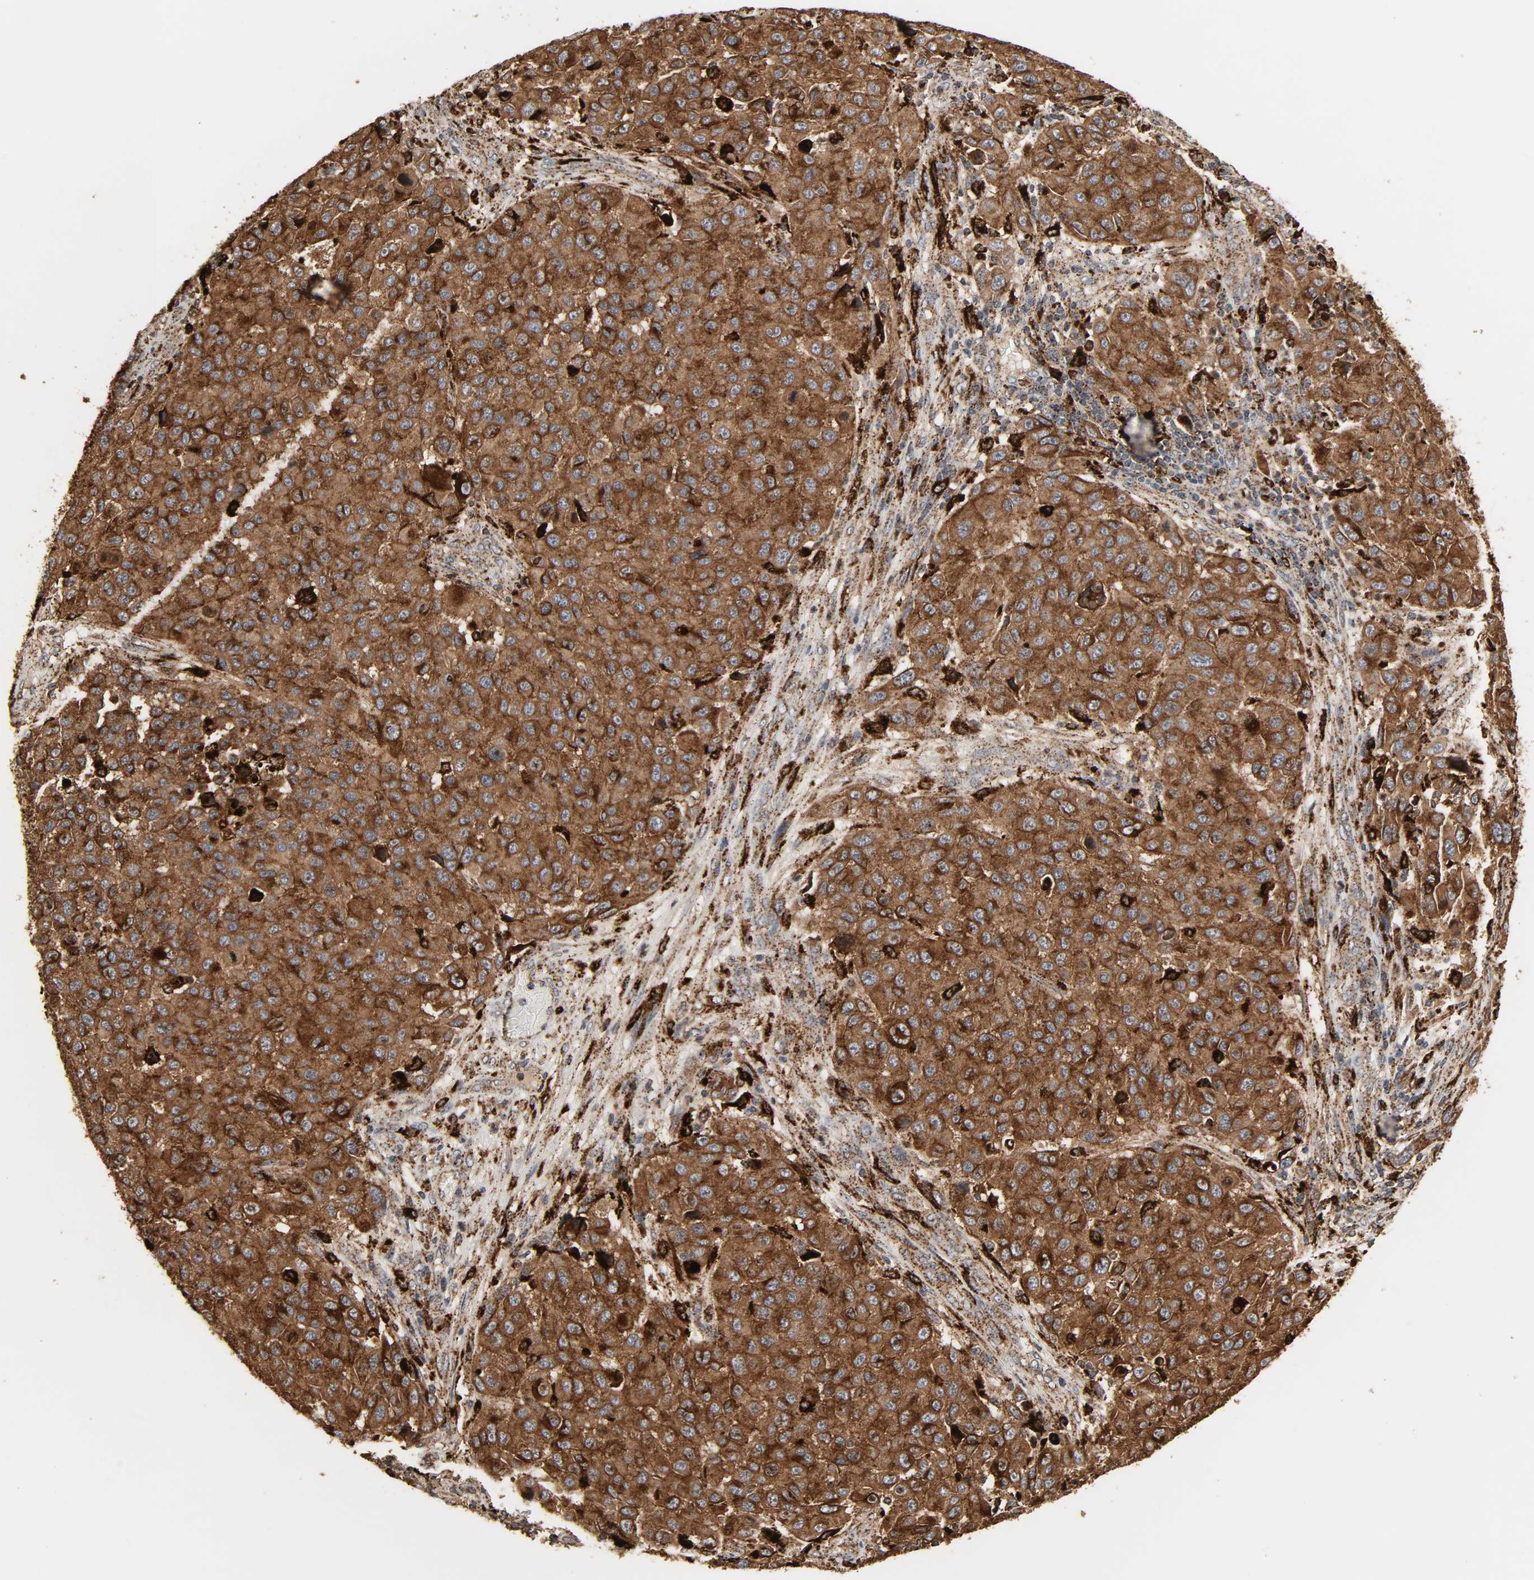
{"staining": {"intensity": "strong", "quantity": ">75%", "location": "cytoplasmic/membranous"}, "tissue": "melanoma", "cell_type": "Tumor cells", "image_type": "cancer", "snomed": [{"axis": "morphology", "description": "Malignant melanoma, Metastatic site"}, {"axis": "topography", "description": "Lymph node"}], "caption": "Immunohistochemistry histopathology image of human malignant melanoma (metastatic site) stained for a protein (brown), which displays high levels of strong cytoplasmic/membranous staining in about >75% of tumor cells.", "gene": "PSAP", "patient": {"sex": "male", "age": 61}}